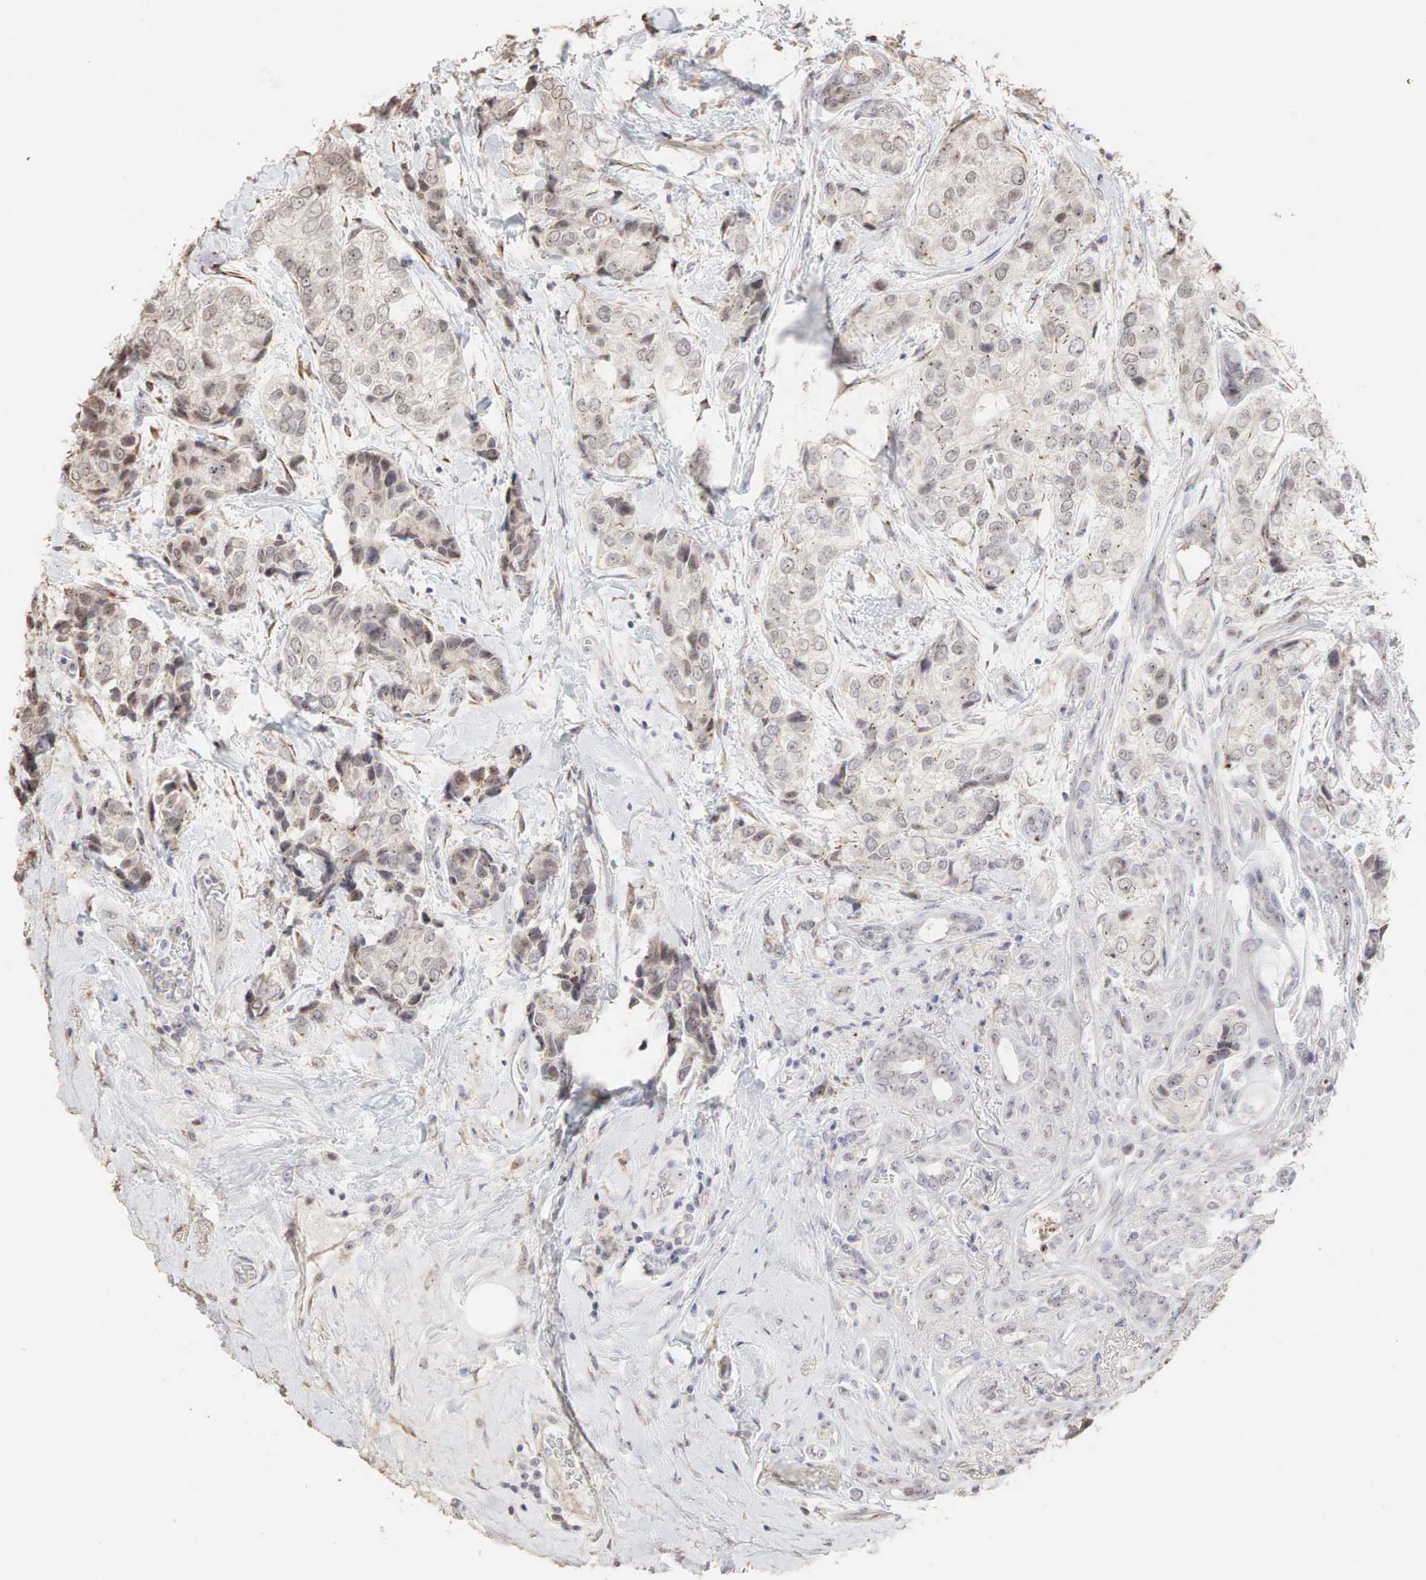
{"staining": {"intensity": "moderate", "quantity": "25%-75%", "location": "cytoplasmic/membranous,nuclear"}, "tissue": "breast cancer", "cell_type": "Tumor cells", "image_type": "cancer", "snomed": [{"axis": "morphology", "description": "Duct carcinoma"}, {"axis": "topography", "description": "Breast"}], "caption": "The micrograph displays a brown stain indicating the presence of a protein in the cytoplasmic/membranous and nuclear of tumor cells in breast intraductal carcinoma.", "gene": "DKC1", "patient": {"sex": "female", "age": 68}}